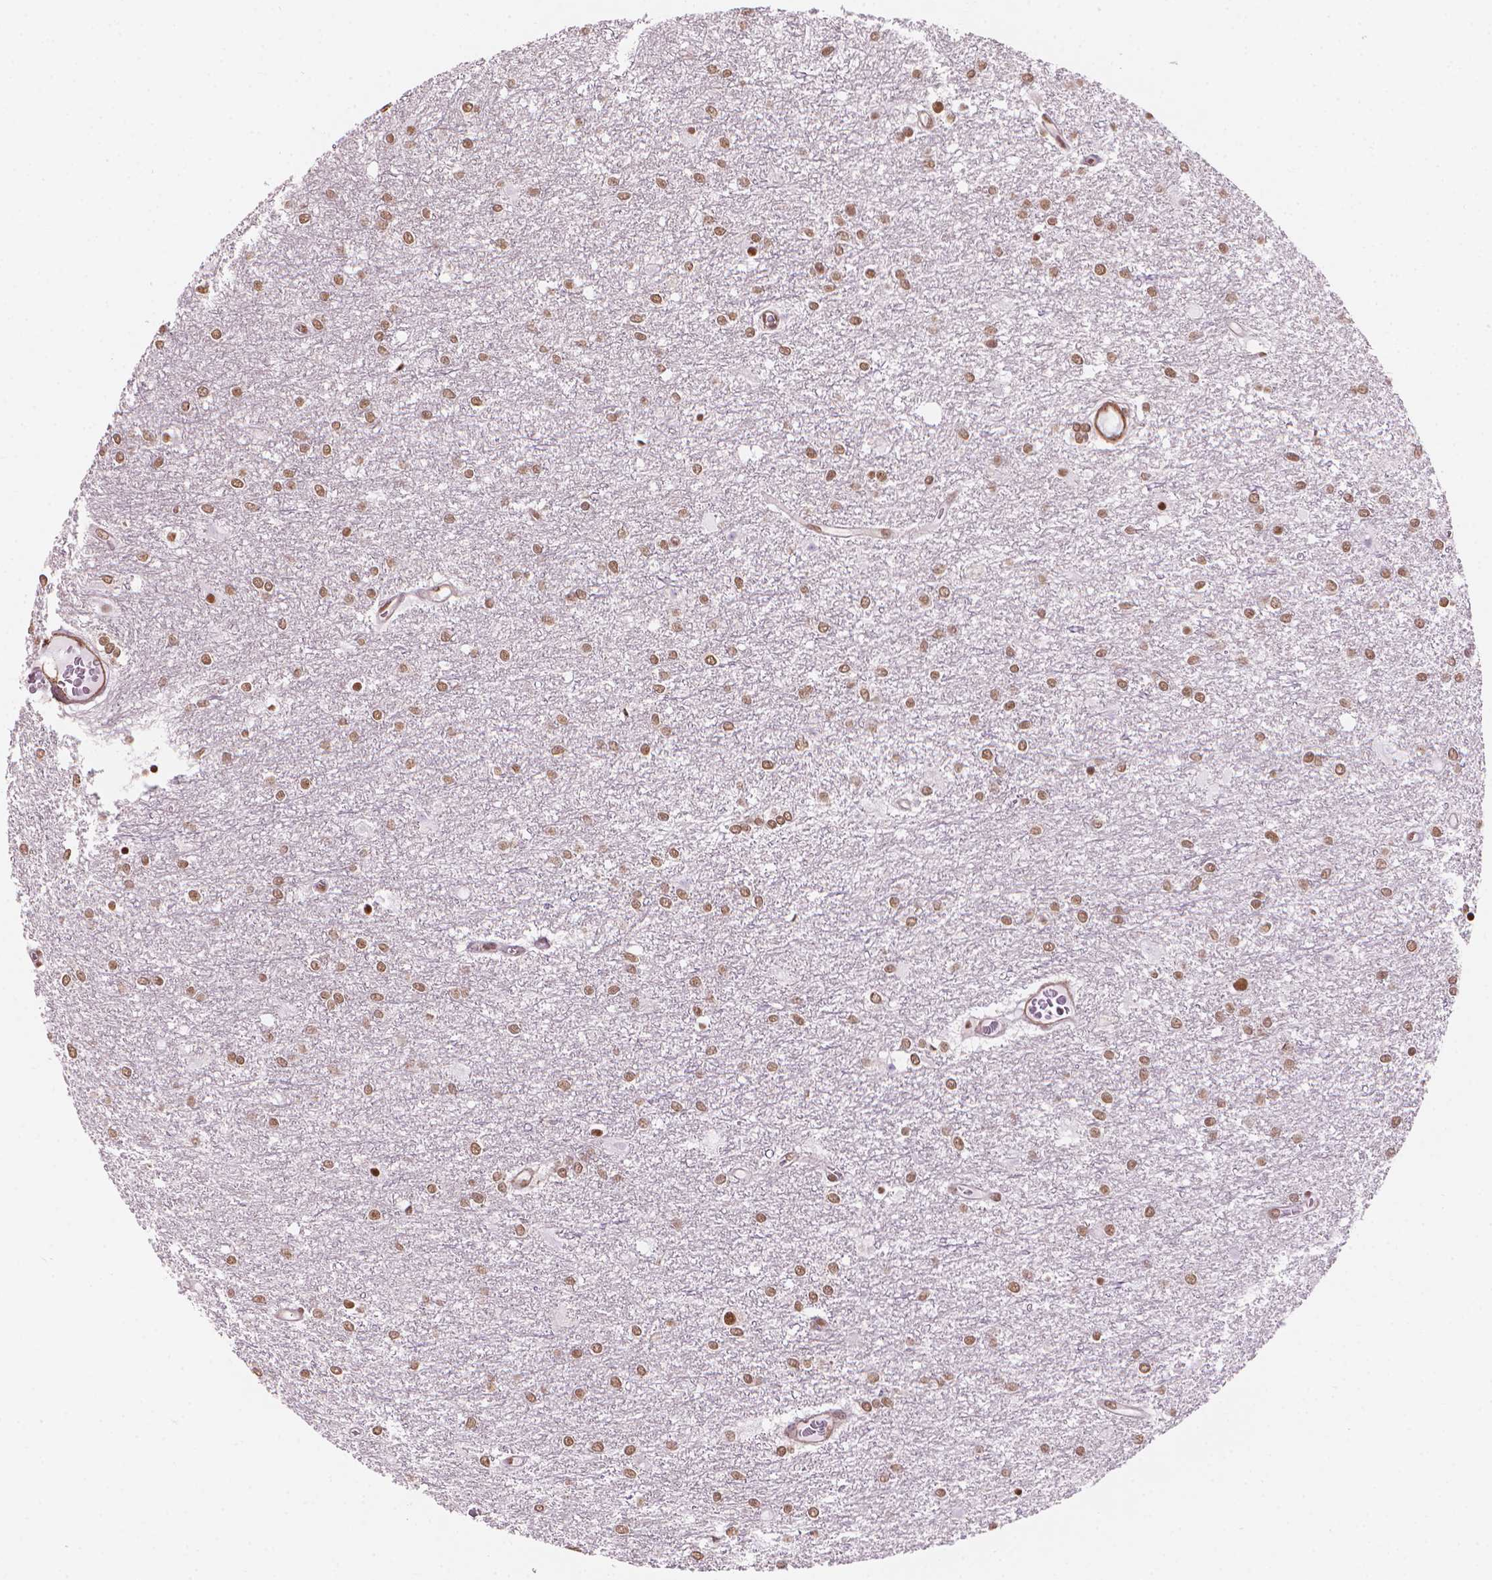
{"staining": {"intensity": "moderate", "quantity": ">75%", "location": "nuclear"}, "tissue": "glioma", "cell_type": "Tumor cells", "image_type": "cancer", "snomed": [{"axis": "morphology", "description": "Glioma, malignant, High grade"}, {"axis": "topography", "description": "Brain"}], "caption": "A medium amount of moderate nuclear expression is appreciated in approximately >75% of tumor cells in malignant high-grade glioma tissue. The staining is performed using DAB (3,3'-diaminobenzidine) brown chromogen to label protein expression. The nuclei are counter-stained blue using hematoxylin.", "gene": "HOXD4", "patient": {"sex": "female", "age": 61}}